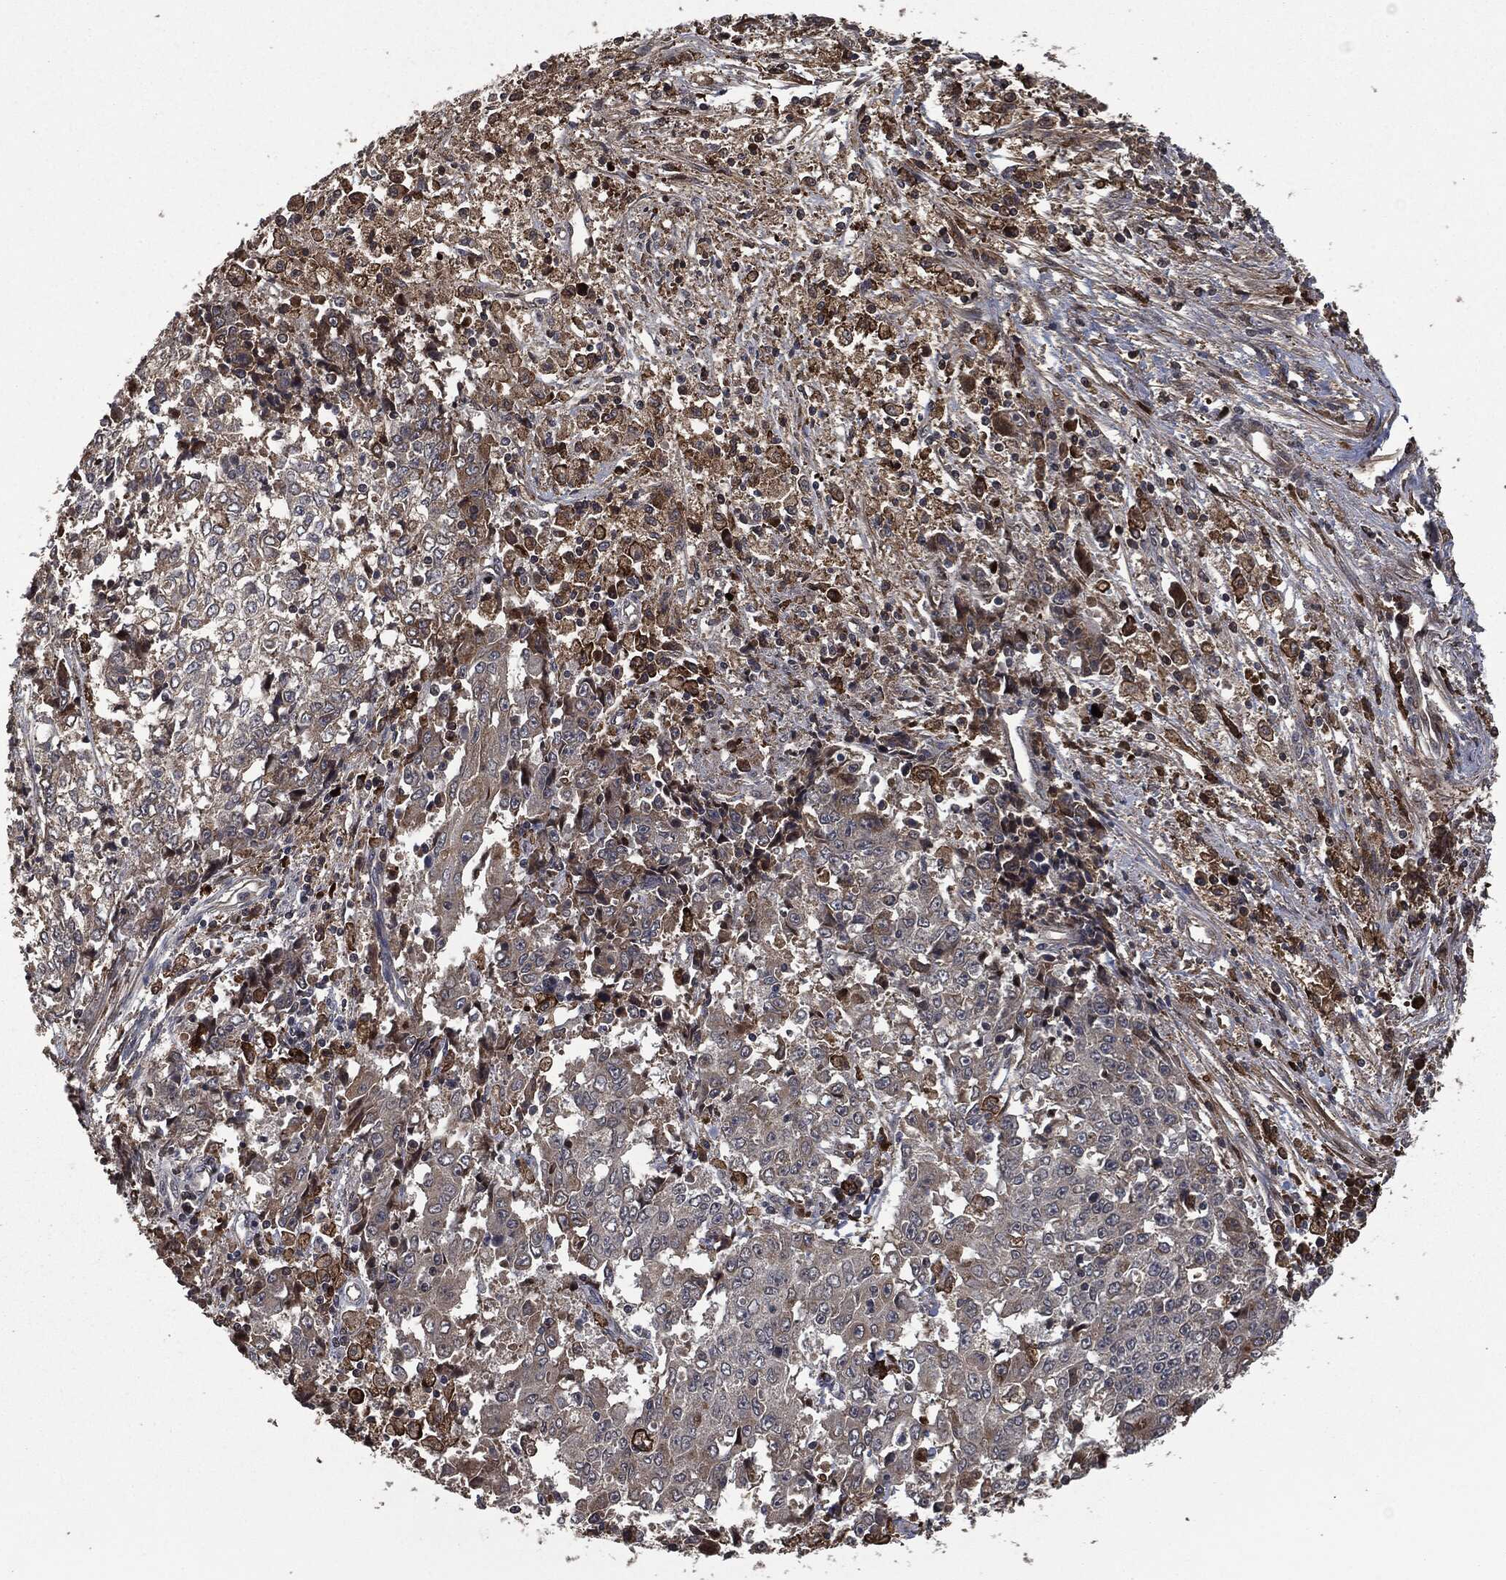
{"staining": {"intensity": "moderate", "quantity": "<25%", "location": "cytoplasmic/membranous"}, "tissue": "ovarian cancer", "cell_type": "Tumor cells", "image_type": "cancer", "snomed": [{"axis": "morphology", "description": "Carcinoma, endometroid"}, {"axis": "topography", "description": "Ovary"}], "caption": "Ovarian cancer (endometroid carcinoma) was stained to show a protein in brown. There is low levels of moderate cytoplasmic/membranous expression in about <25% of tumor cells.", "gene": "CRABP2", "patient": {"sex": "female", "age": 42}}